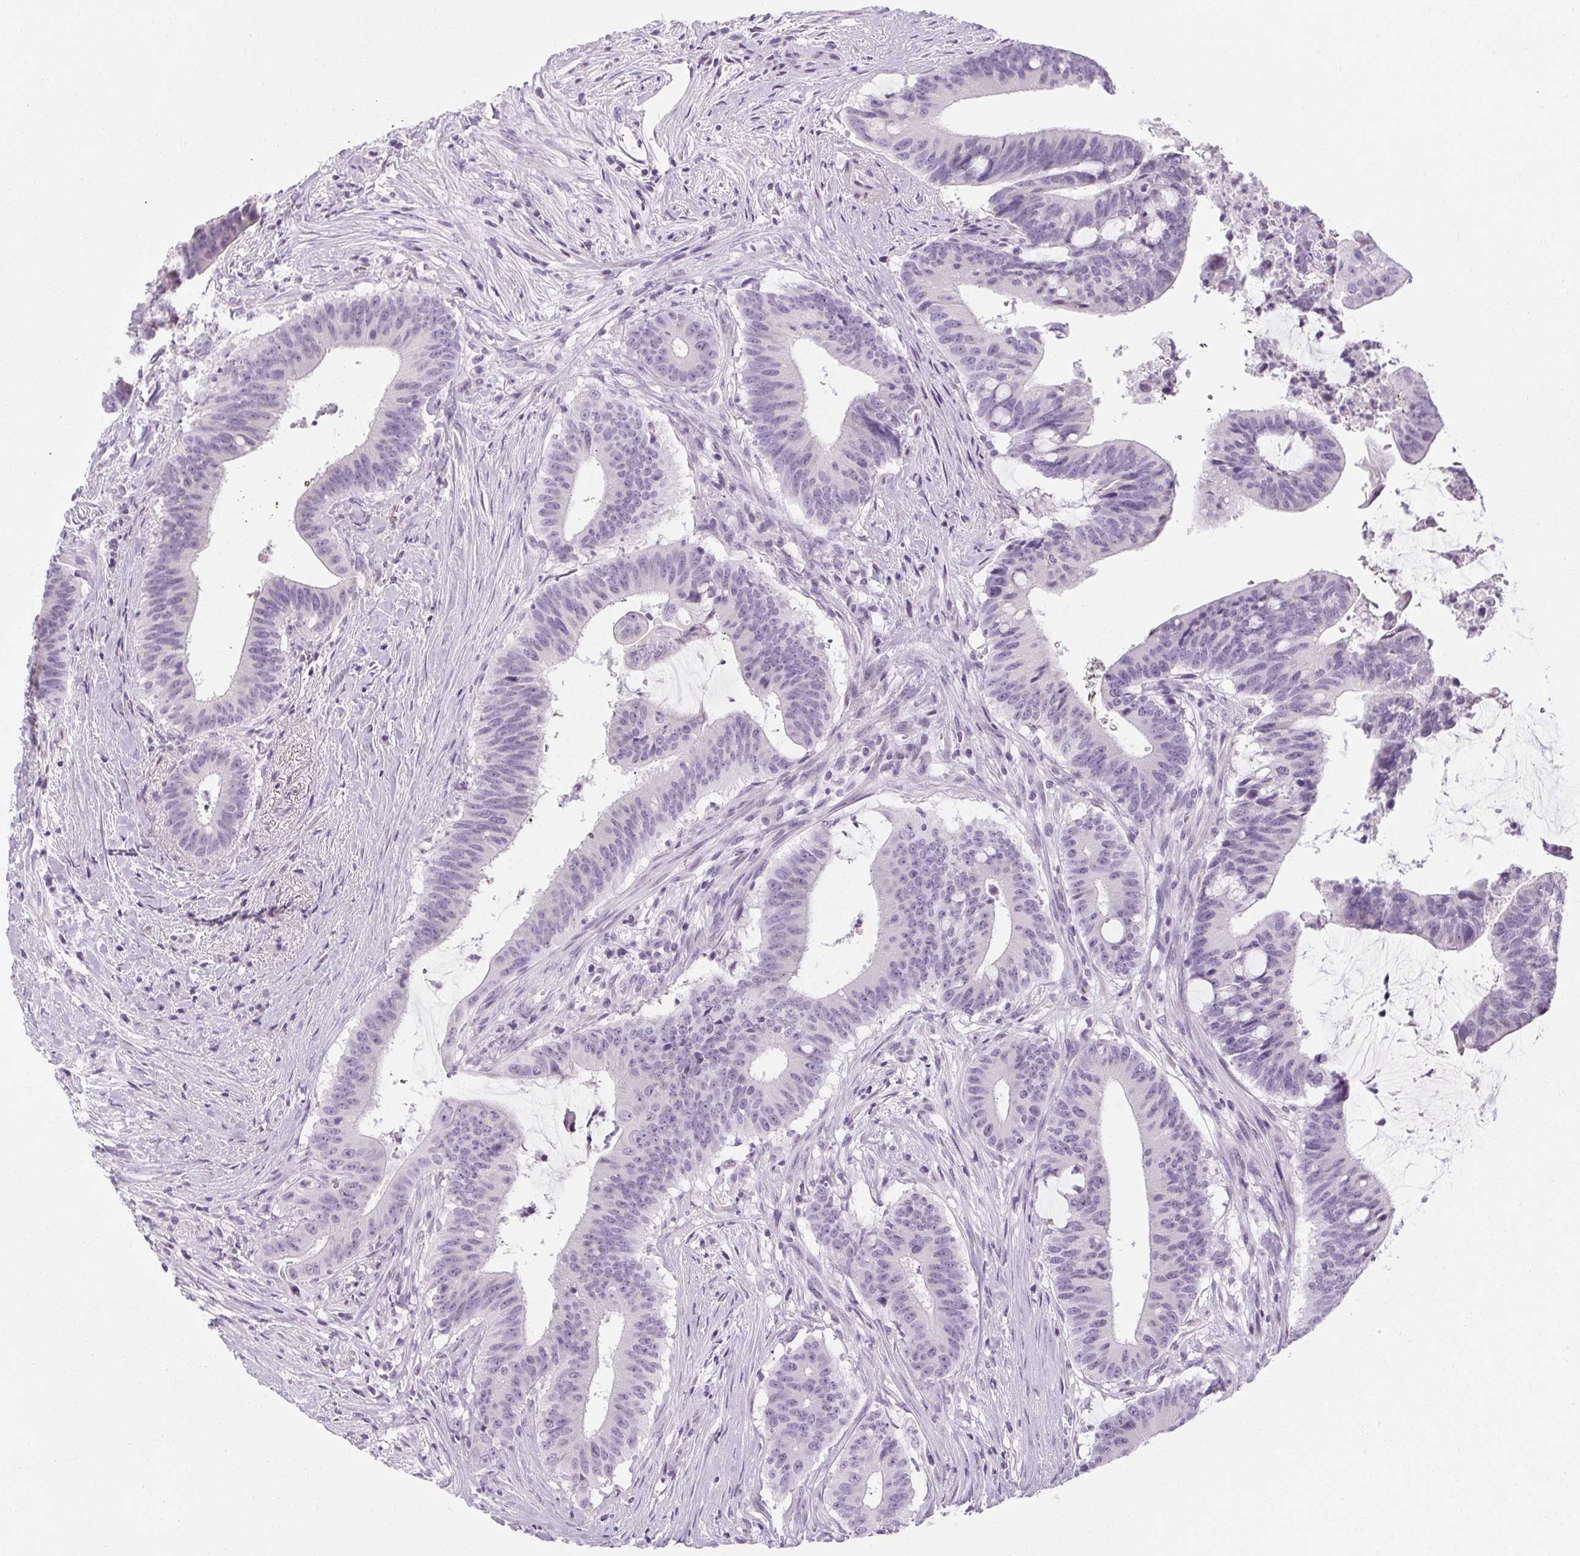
{"staining": {"intensity": "negative", "quantity": "none", "location": "none"}, "tissue": "colorectal cancer", "cell_type": "Tumor cells", "image_type": "cancer", "snomed": [{"axis": "morphology", "description": "Adenocarcinoma, NOS"}, {"axis": "topography", "description": "Colon"}], "caption": "Tumor cells are negative for brown protein staining in adenocarcinoma (colorectal). (Immunohistochemistry, brightfield microscopy, high magnification).", "gene": "POMC", "patient": {"sex": "female", "age": 43}}